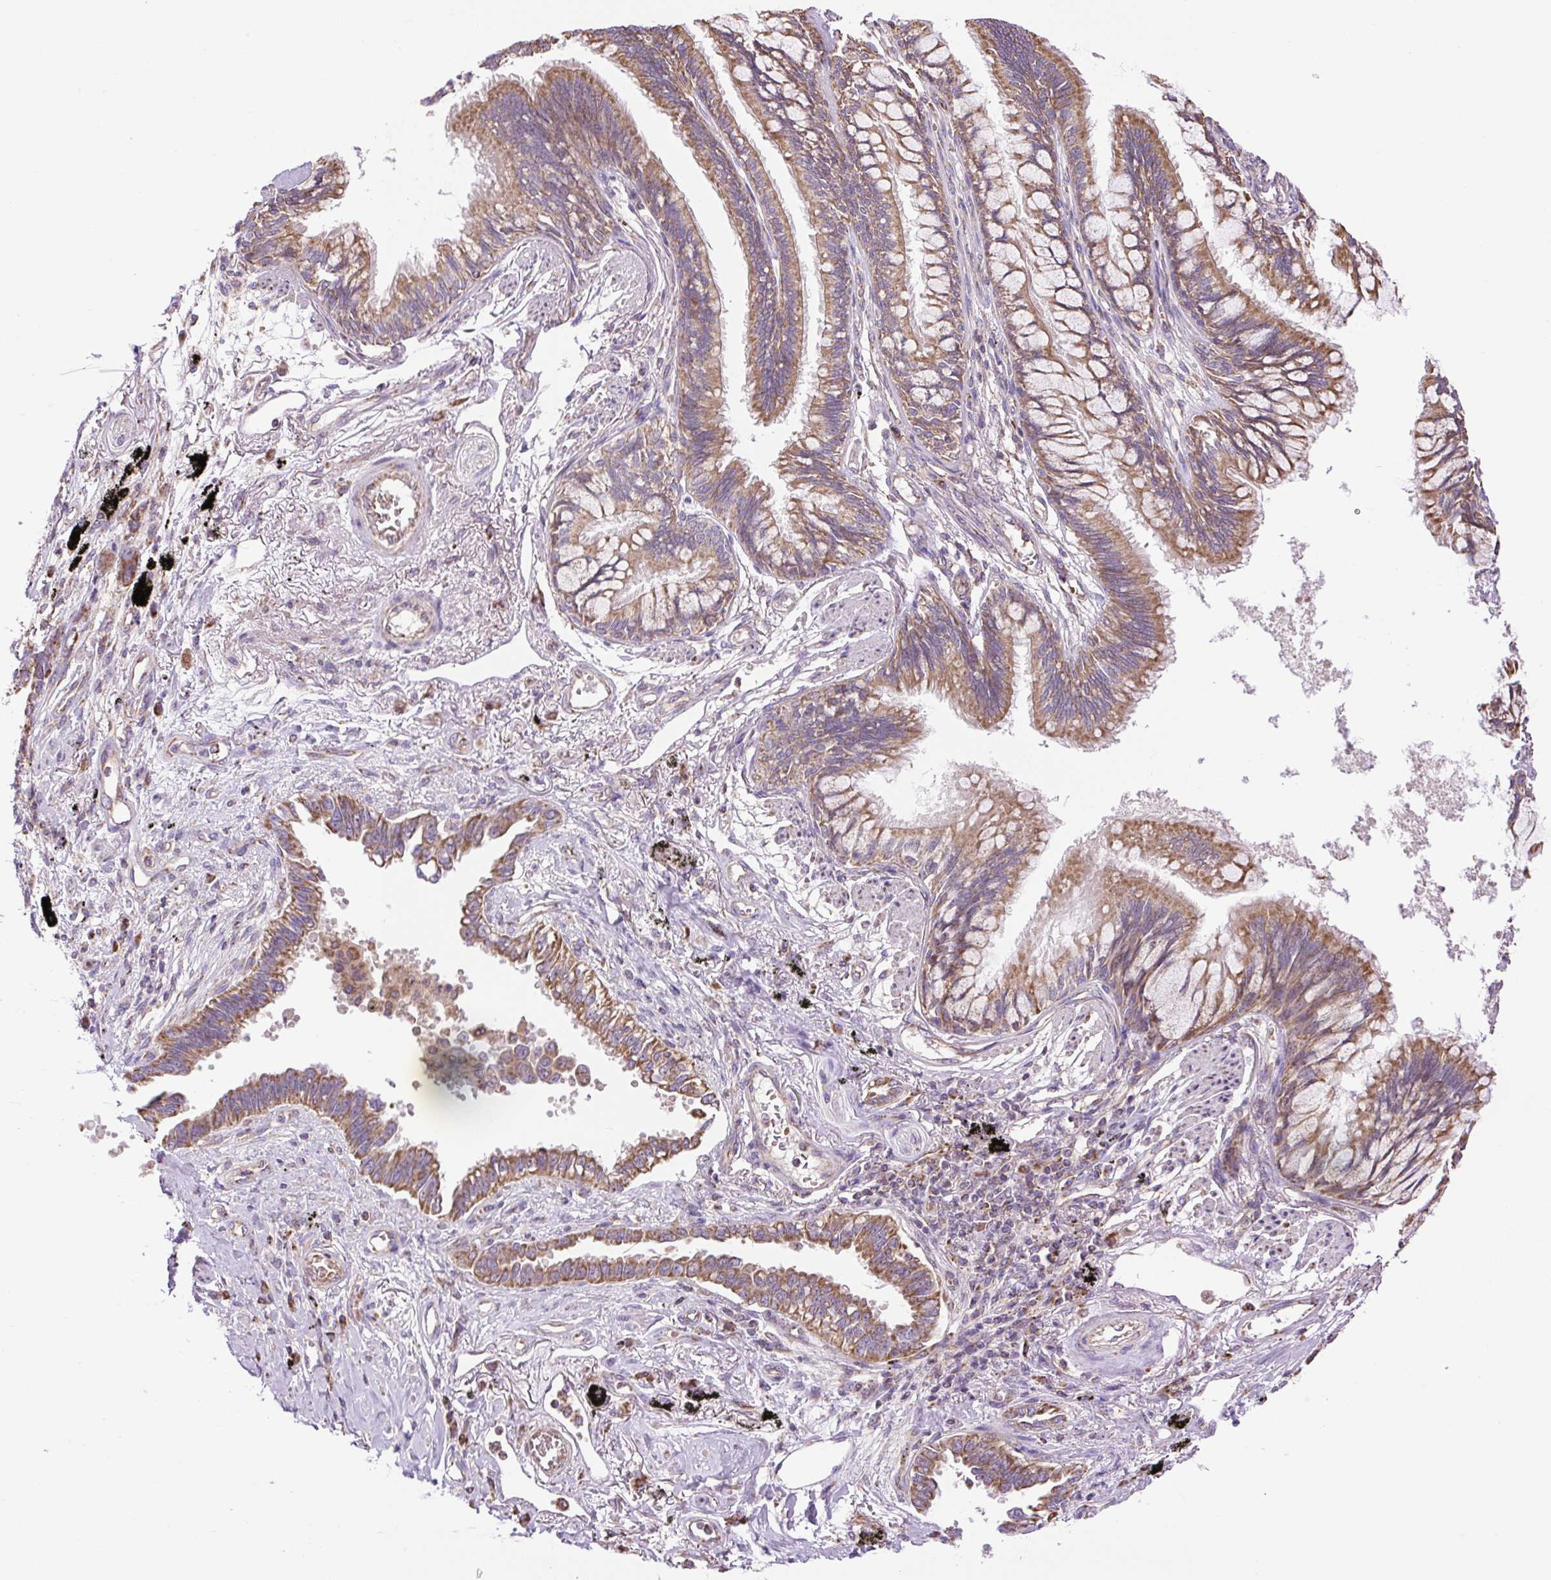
{"staining": {"intensity": "moderate", "quantity": ">75%", "location": "cytoplasmic/membranous"}, "tissue": "lung cancer", "cell_type": "Tumor cells", "image_type": "cancer", "snomed": [{"axis": "morphology", "description": "Adenocarcinoma, NOS"}, {"axis": "topography", "description": "Lung"}], "caption": "The image displays immunohistochemical staining of lung cancer (adenocarcinoma). There is moderate cytoplasmic/membranous staining is identified in approximately >75% of tumor cells.", "gene": "PLCG1", "patient": {"sex": "male", "age": 67}}